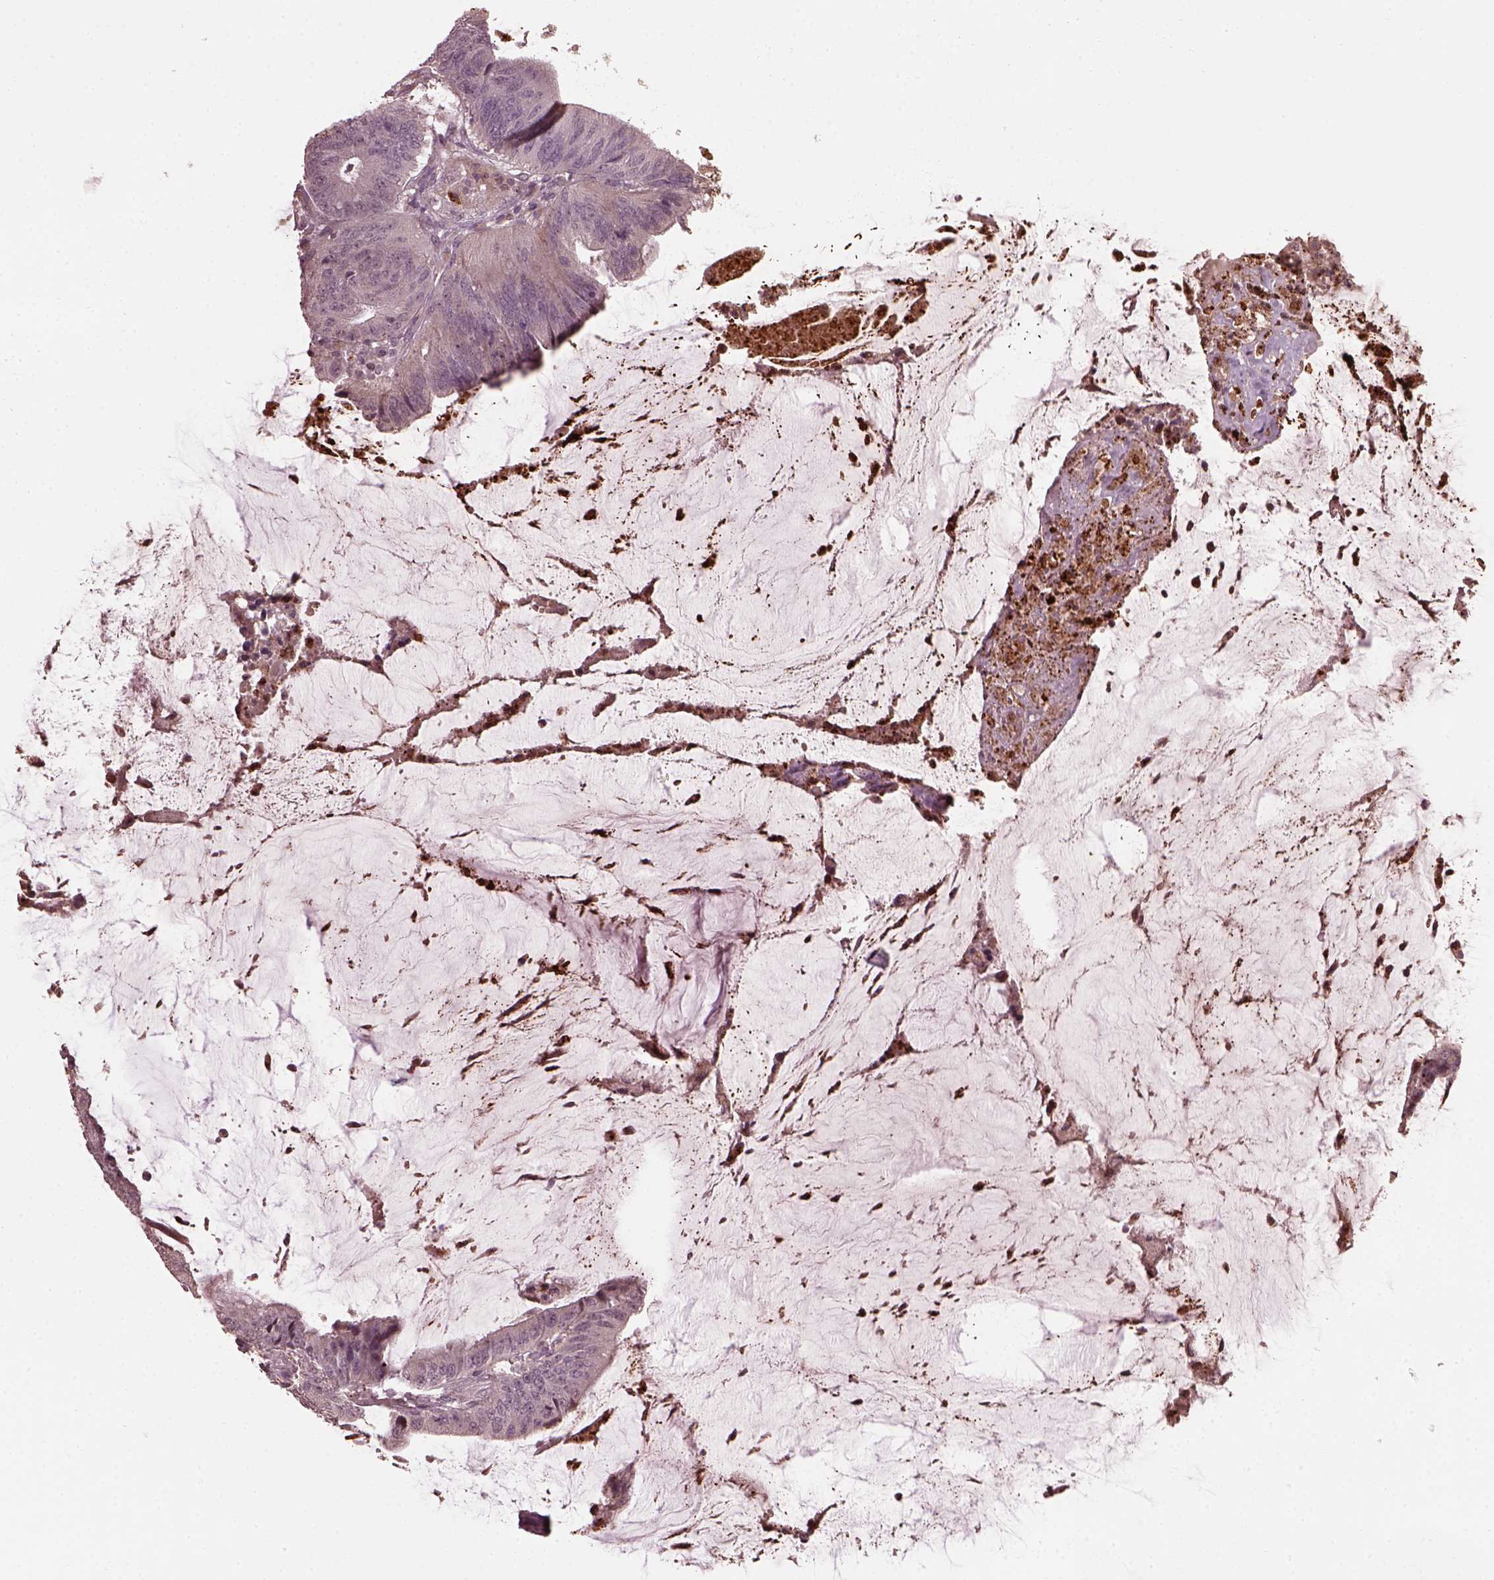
{"staining": {"intensity": "negative", "quantity": "none", "location": "none"}, "tissue": "colorectal cancer", "cell_type": "Tumor cells", "image_type": "cancer", "snomed": [{"axis": "morphology", "description": "Adenocarcinoma, NOS"}, {"axis": "topography", "description": "Colon"}], "caption": "This micrograph is of colorectal cancer stained with IHC to label a protein in brown with the nuclei are counter-stained blue. There is no positivity in tumor cells.", "gene": "RUFY3", "patient": {"sex": "female", "age": 43}}